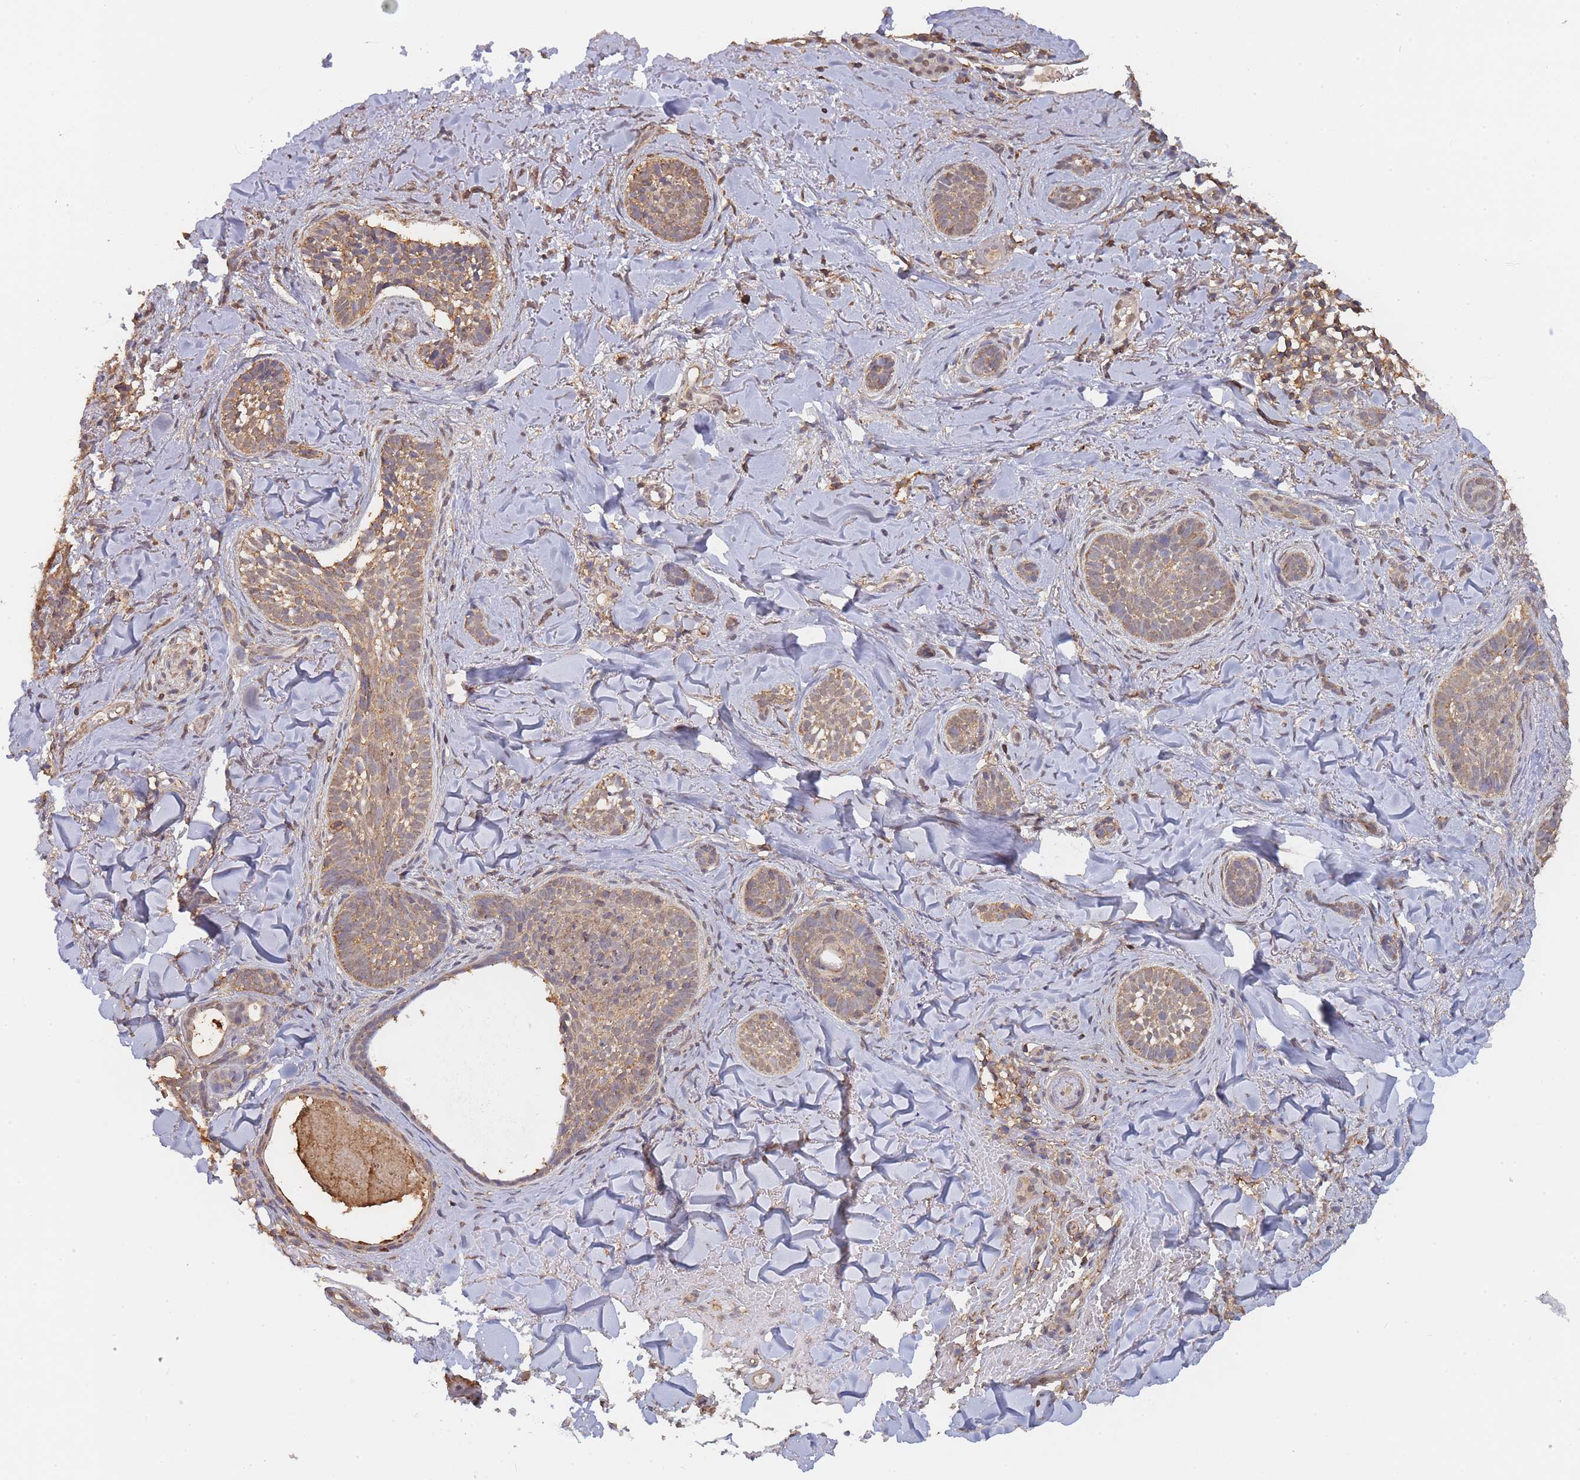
{"staining": {"intensity": "weak", "quantity": ">75%", "location": "cytoplasmic/membranous"}, "tissue": "skin cancer", "cell_type": "Tumor cells", "image_type": "cancer", "snomed": [{"axis": "morphology", "description": "Basal cell carcinoma"}, {"axis": "topography", "description": "Skin"}], "caption": "Human skin cancer stained for a protein (brown) demonstrates weak cytoplasmic/membranous positive positivity in about >75% of tumor cells.", "gene": "METRN", "patient": {"sex": "female", "age": 55}}